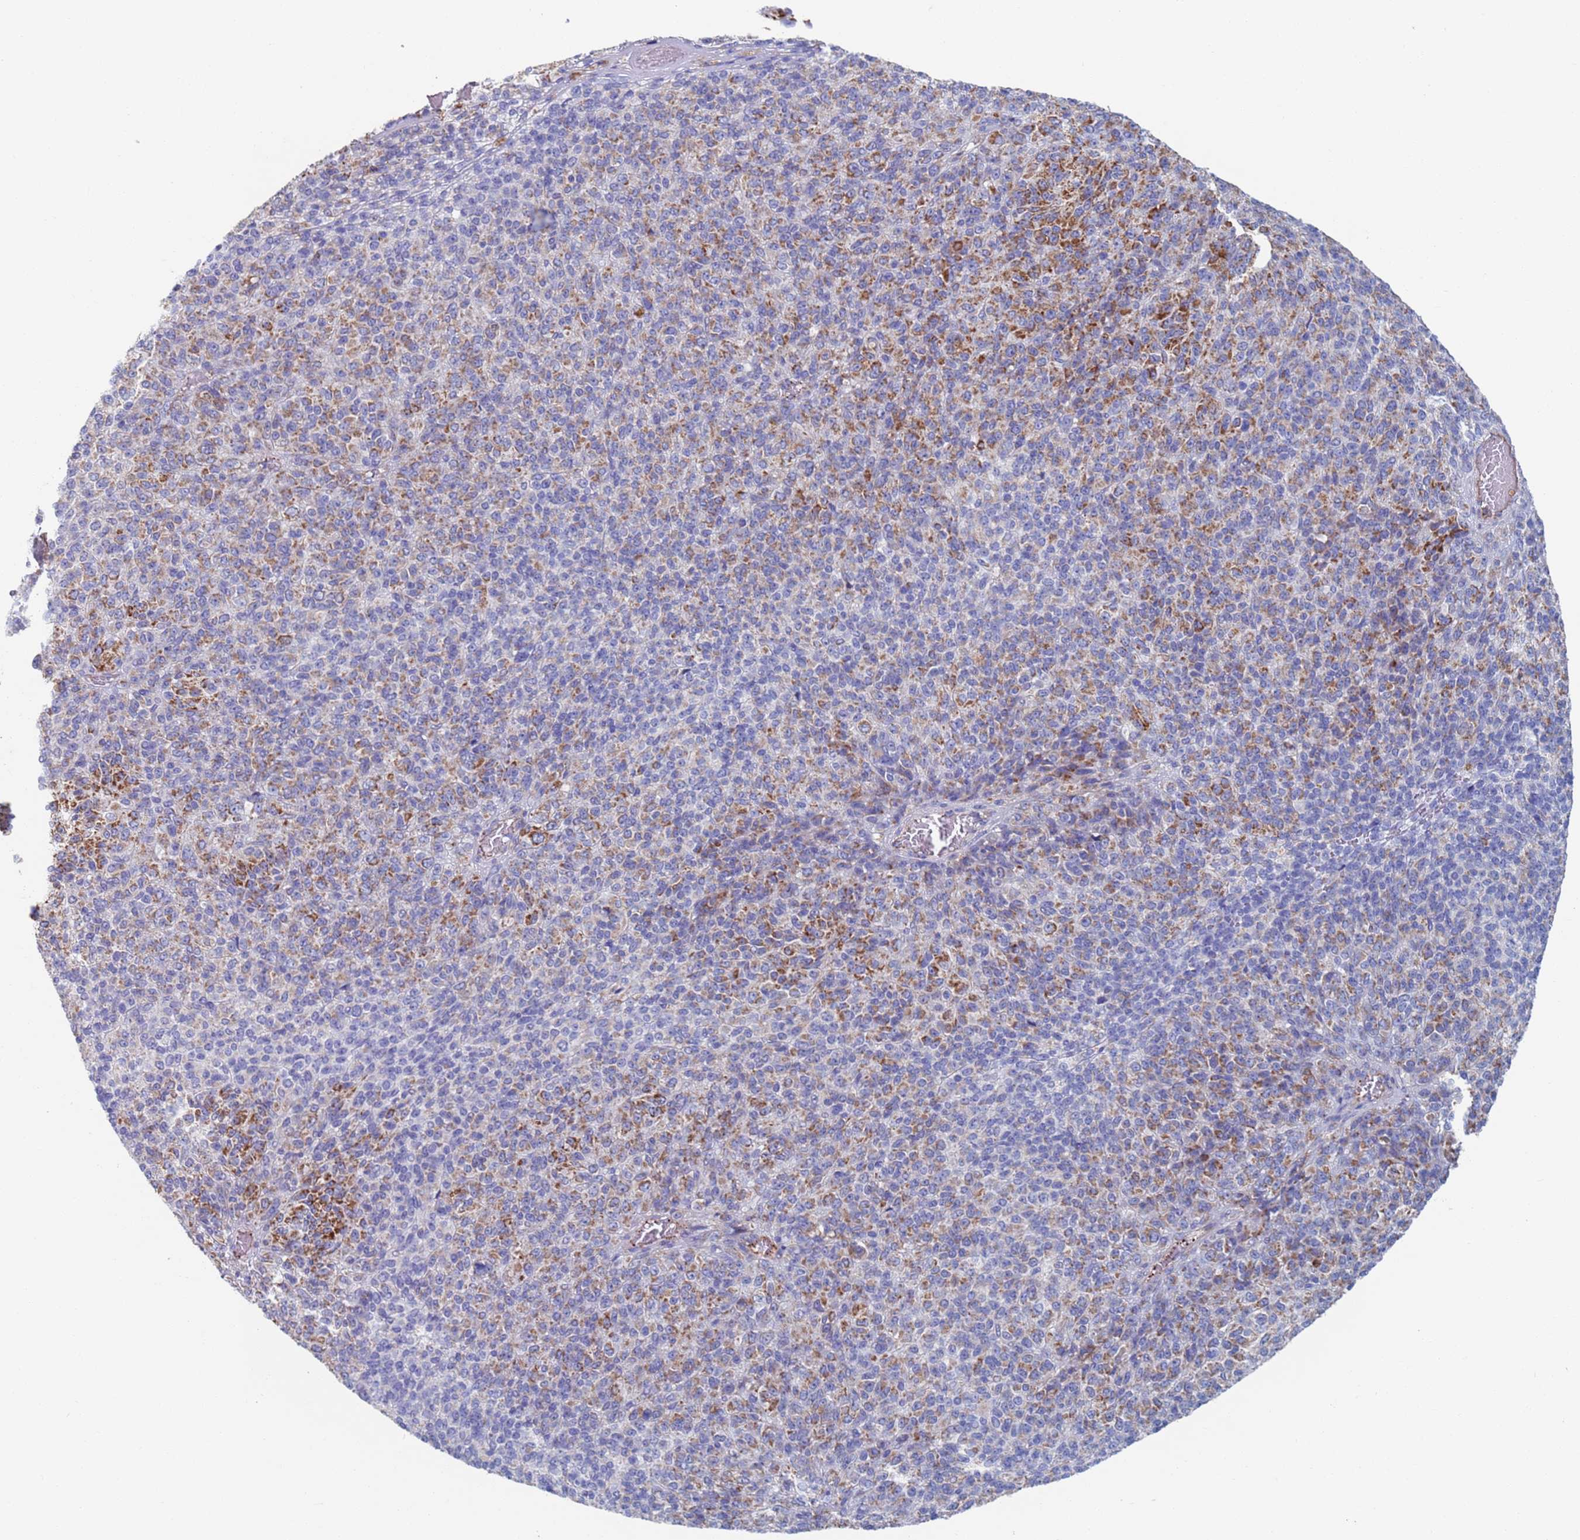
{"staining": {"intensity": "moderate", "quantity": "25%-75%", "location": "cytoplasmic/membranous"}, "tissue": "melanoma", "cell_type": "Tumor cells", "image_type": "cancer", "snomed": [{"axis": "morphology", "description": "Malignant melanoma, Metastatic site"}, {"axis": "topography", "description": "Brain"}], "caption": "Immunohistochemical staining of malignant melanoma (metastatic site) exhibits medium levels of moderate cytoplasmic/membranous positivity in about 25%-75% of tumor cells.", "gene": "MRPL22", "patient": {"sex": "female", "age": 56}}